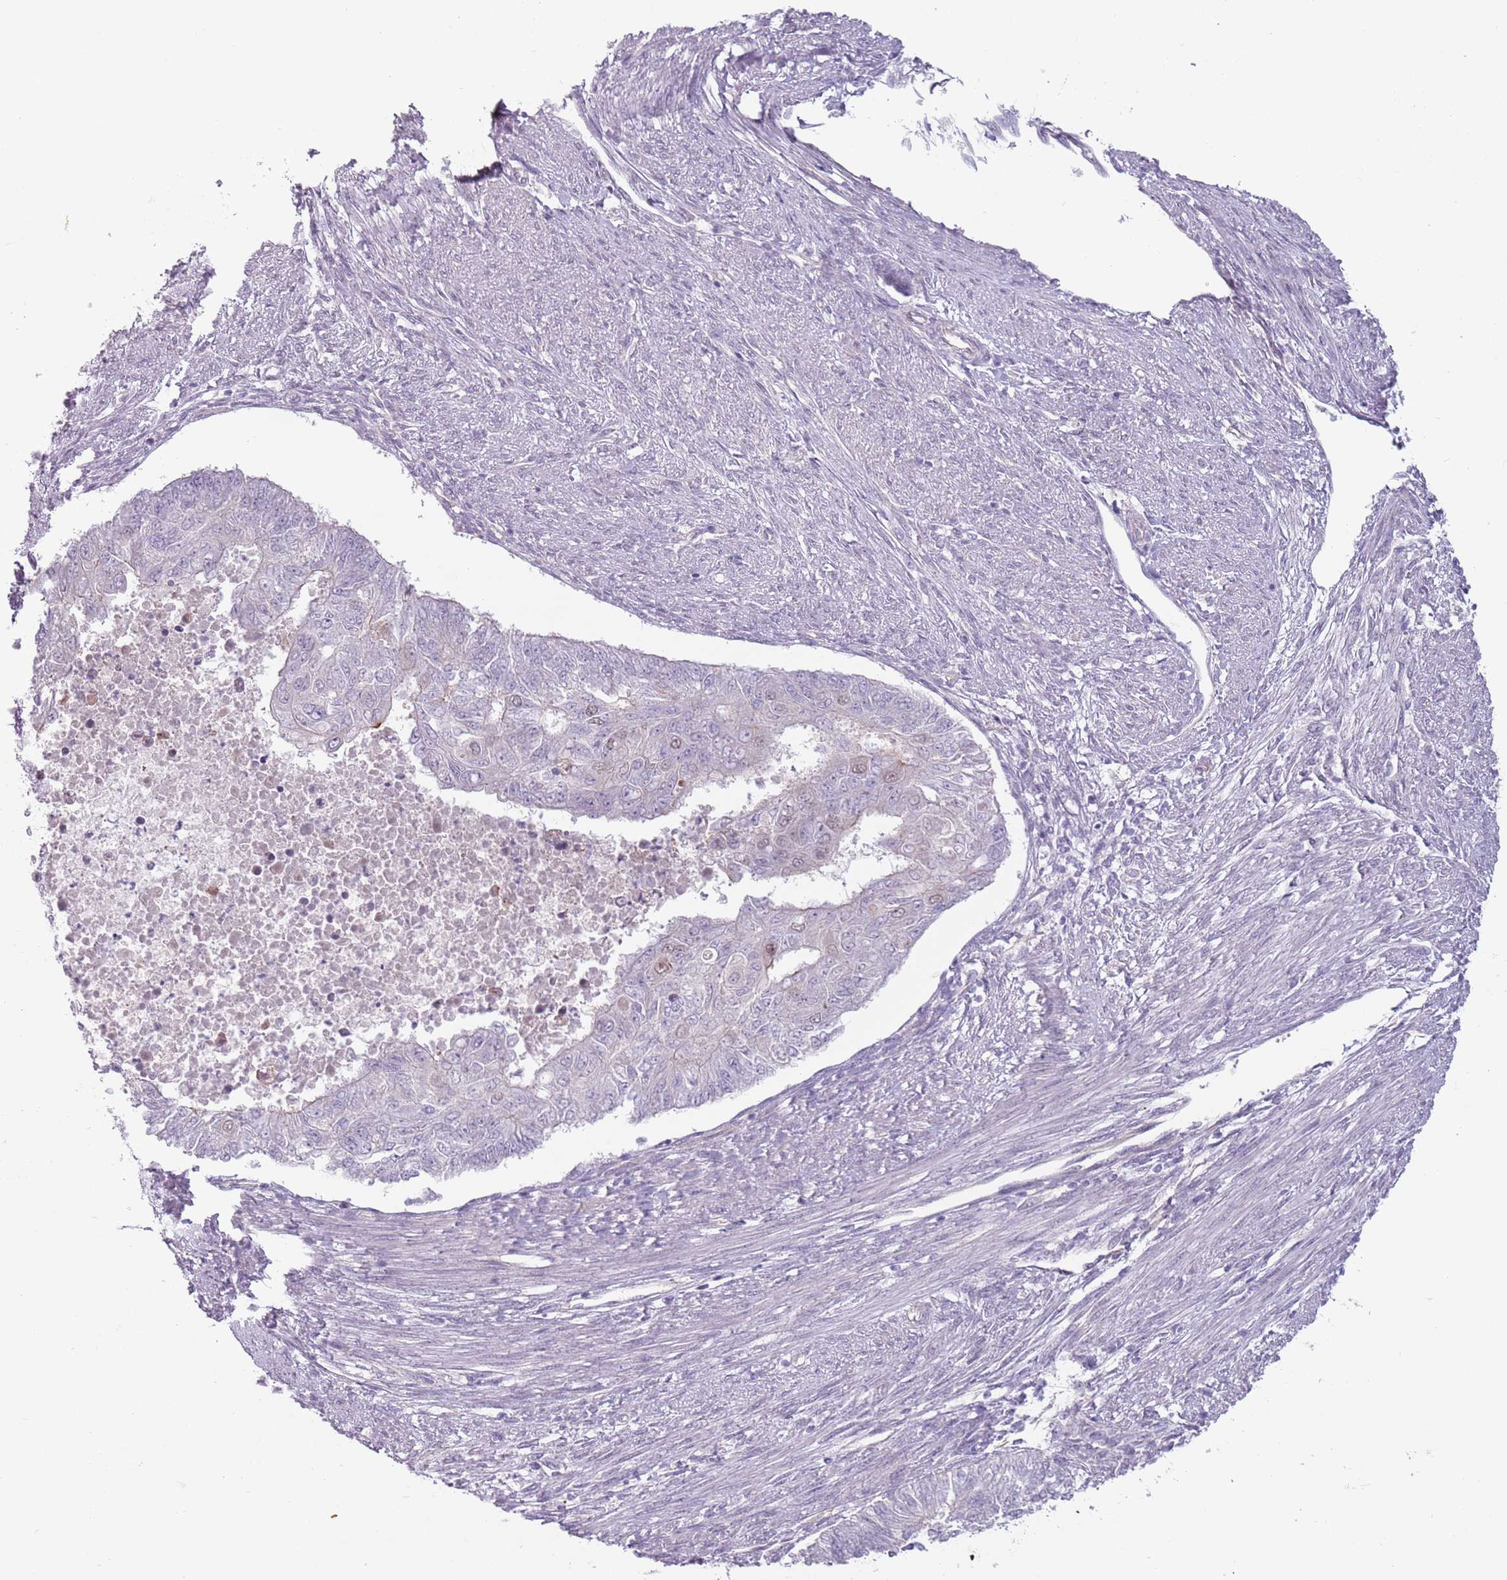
{"staining": {"intensity": "weak", "quantity": "<25%", "location": "nuclear"}, "tissue": "endometrial cancer", "cell_type": "Tumor cells", "image_type": "cancer", "snomed": [{"axis": "morphology", "description": "Adenocarcinoma, NOS"}, {"axis": "topography", "description": "Endometrium"}], "caption": "Immunohistochemistry (IHC) image of neoplastic tissue: human endometrial cancer (adenocarcinoma) stained with DAB (3,3'-diaminobenzidine) shows no significant protein expression in tumor cells.", "gene": "RFX2", "patient": {"sex": "female", "age": 32}}